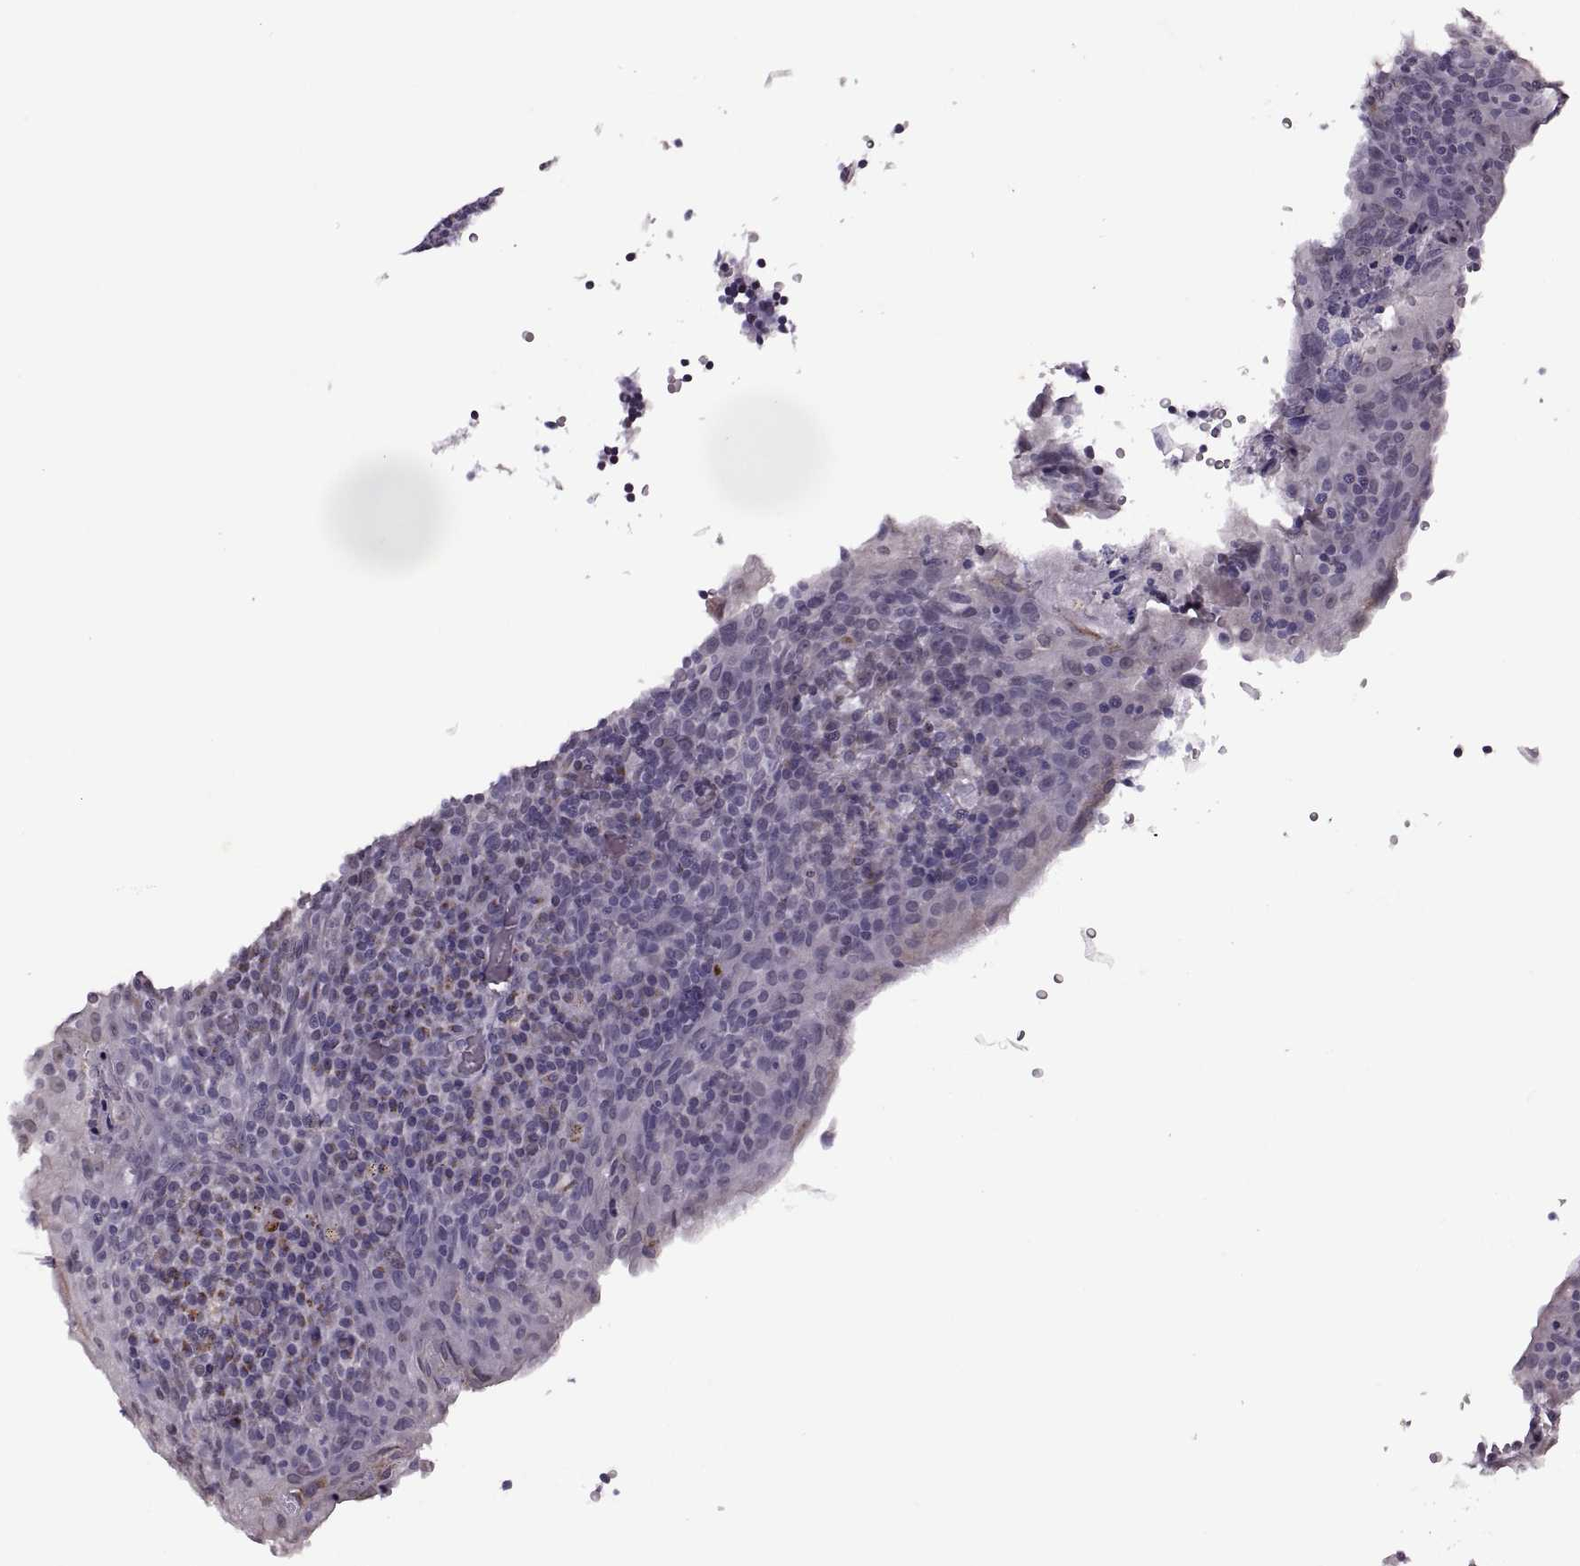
{"staining": {"intensity": "negative", "quantity": "none", "location": "none"}, "tissue": "tonsil", "cell_type": "Germinal center cells", "image_type": "normal", "snomed": [{"axis": "morphology", "description": "Normal tissue, NOS"}, {"axis": "topography", "description": "Tonsil"}], "caption": "IHC of unremarkable human tonsil displays no expression in germinal center cells.", "gene": "PRSS37", "patient": {"sex": "male", "age": 17}}